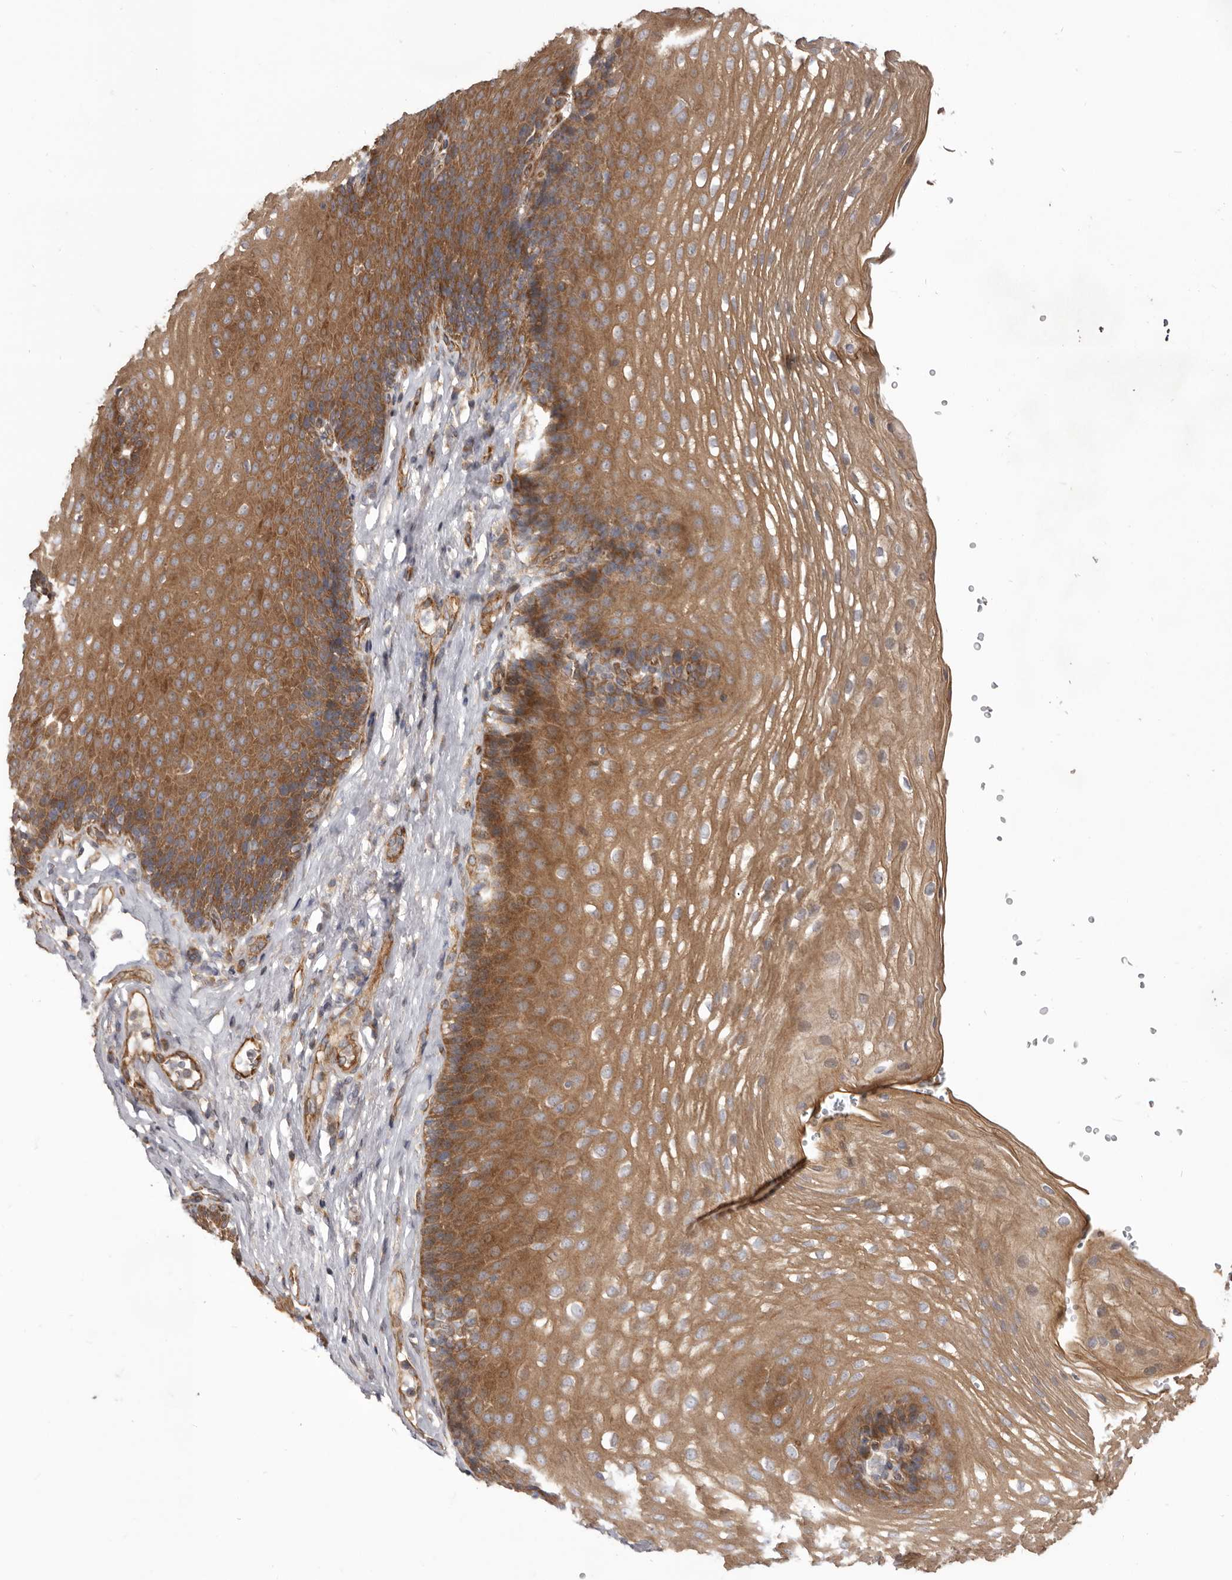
{"staining": {"intensity": "moderate", "quantity": ">75%", "location": "cytoplasmic/membranous"}, "tissue": "esophagus", "cell_type": "Squamous epithelial cells", "image_type": "normal", "snomed": [{"axis": "morphology", "description": "Normal tissue, NOS"}, {"axis": "topography", "description": "Esophagus"}], "caption": "Immunohistochemistry (IHC) (DAB) staining of benign human esophagus reveals moderate cytoplasmic/membranous protein expression in approximately >75% of squamous epithelial cells.", "gene": "VPS45", "patient": {"sex": "female", "age": 66}}